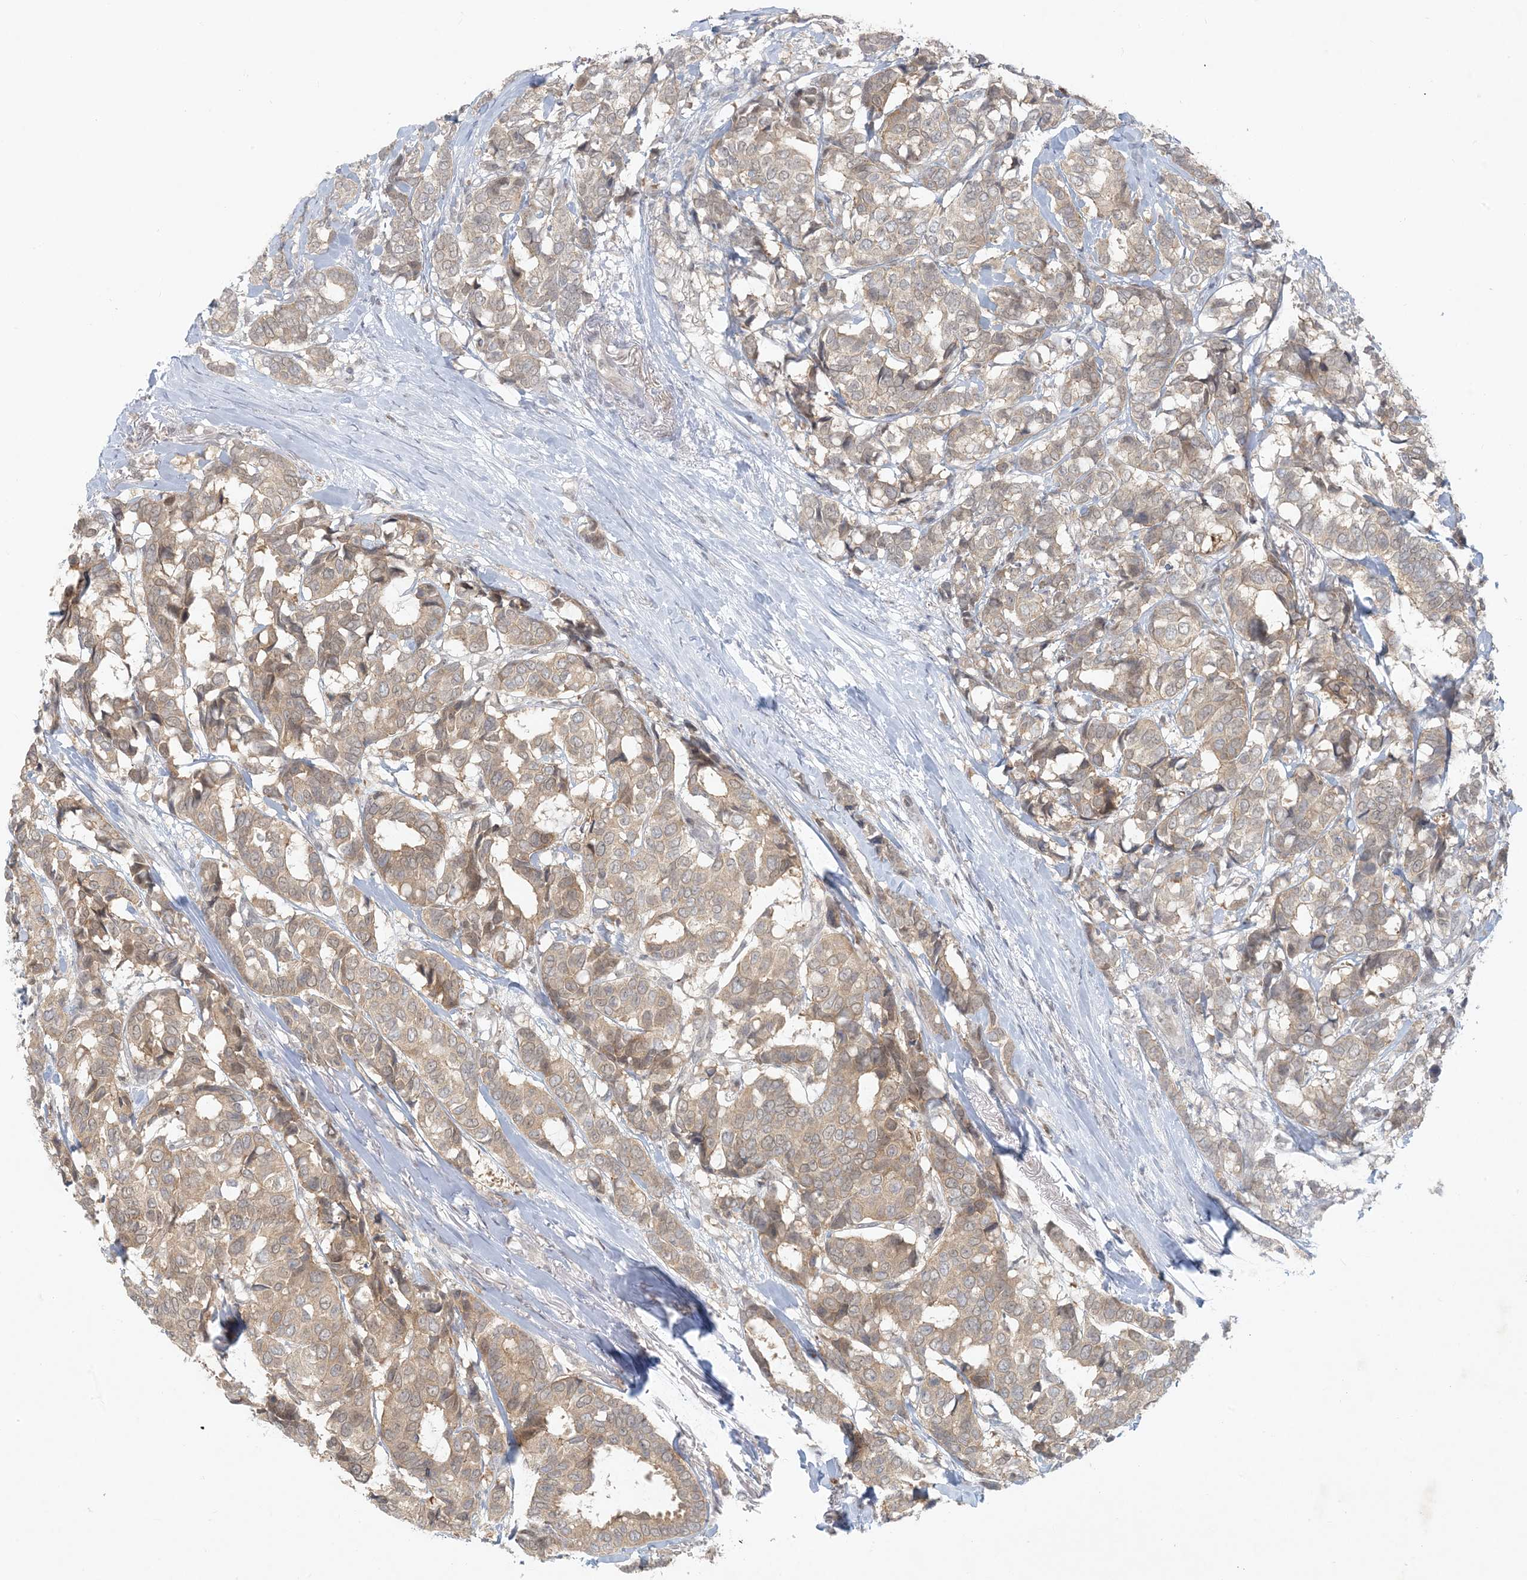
{"staining": {"intensity": "moderate", "quantity": ">75%", "location": "cytoplasmic/membranous"}, "tissue": "breast cancer", "cell_type": "Tumor cells", "image_type": "cancer", "snomed": [{"axis": "morphology", "description": "Duct carcinoma"}, {"axis": "topography", "description": "Breast"}], "caption": "High-power microscopy captured an immunohistochemistry (IHC) image of breast cancer (infiltrating ductal carcinoma), revealing moderate cytoplasmic/membranous expression in approximately >75% of tumor cells.", "gene": "OBI1", "patient": {"sex": "female", "age": 87}}